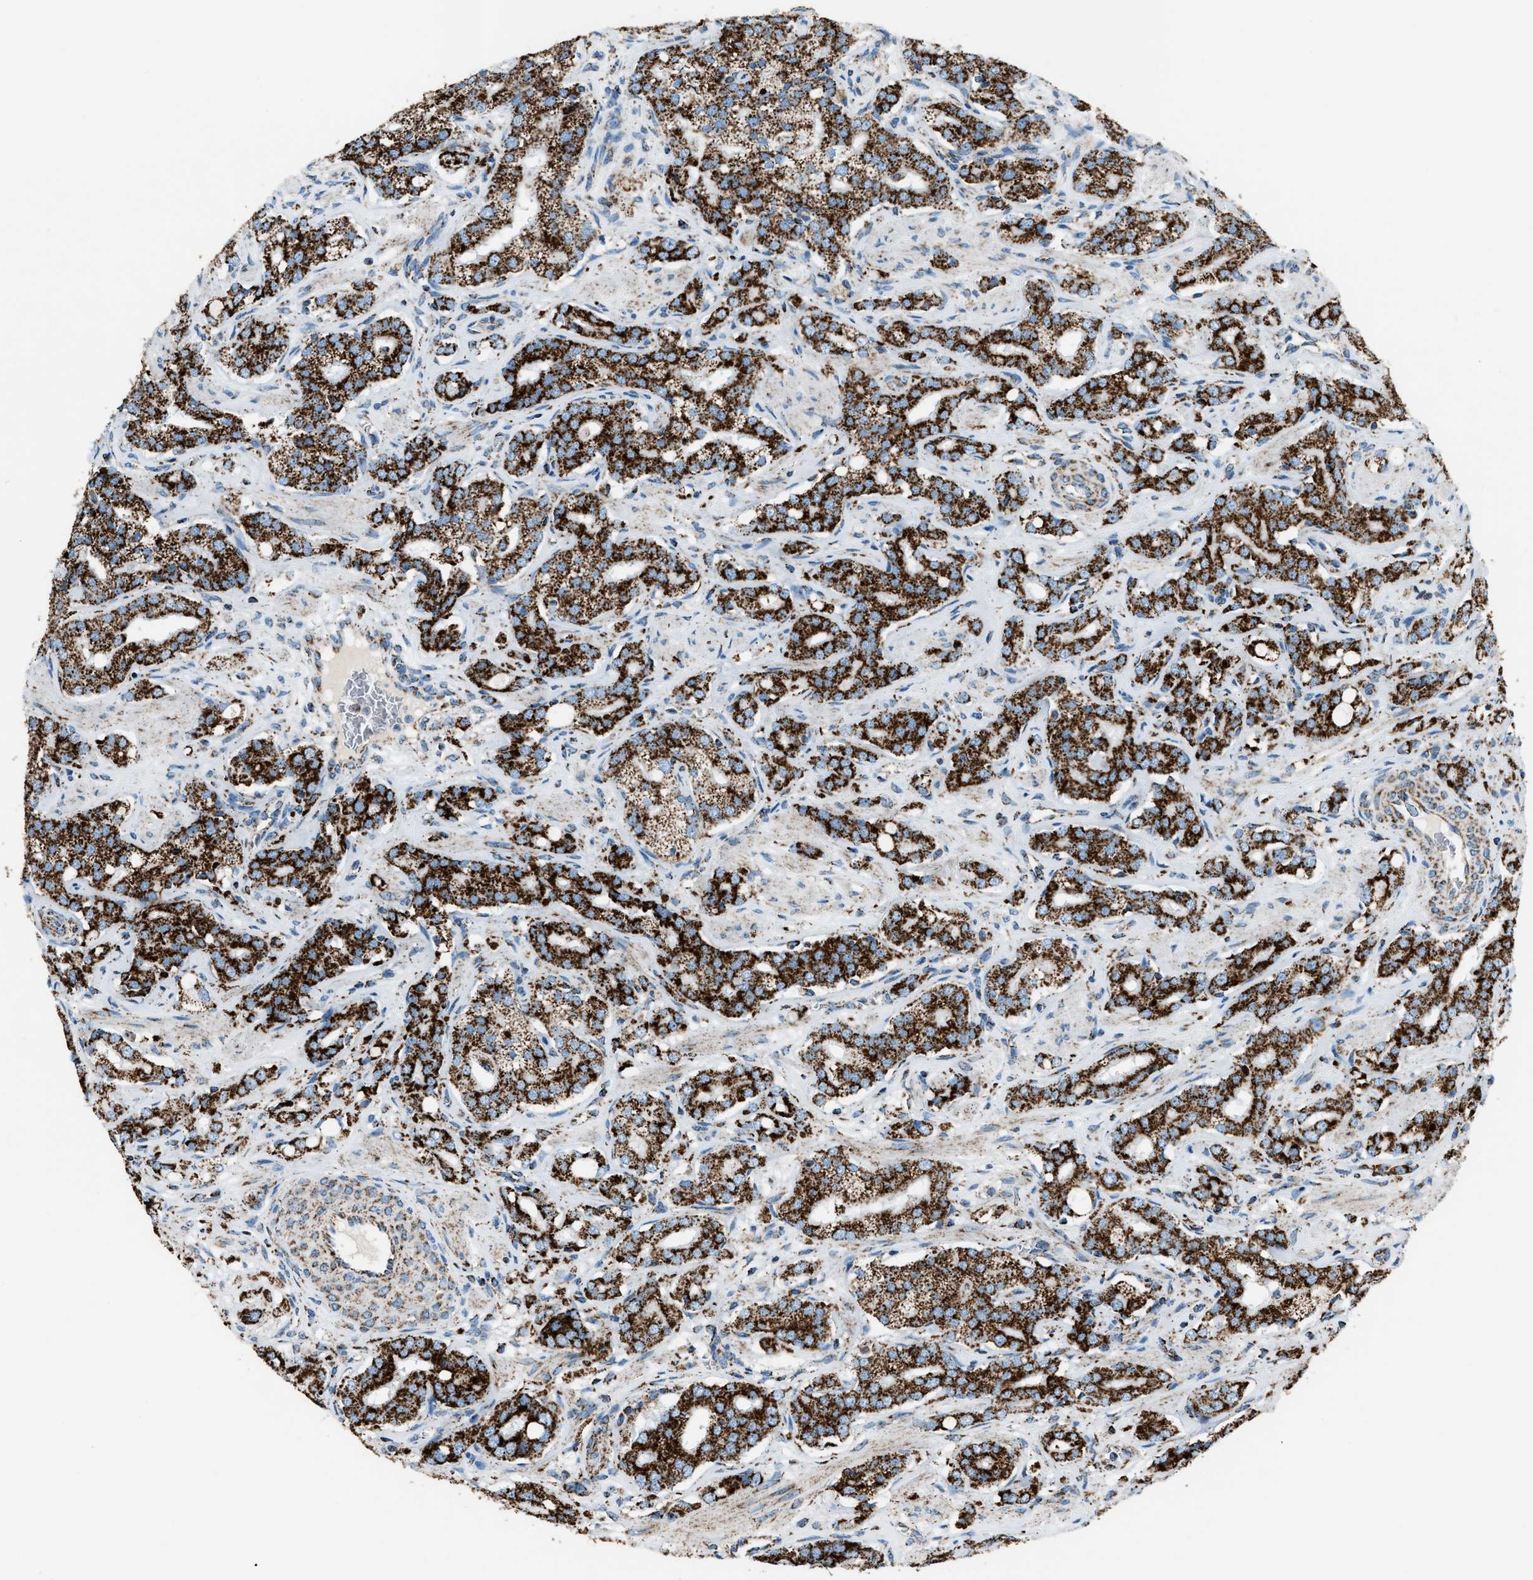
{"staining": {"intensity": "strong", "quantity": ">75%", "location": "cytoplasmic/membranous"}, "tissue": "prostate cancer", "cell_type": "Tumor cells", "image_type": "cancer", "snomed": [{"axis": "morphology", "description": "Adenocarcinoma, High grade"}, {"axis": "topography", "description": "Prostate"}], "caption": "A micrograph of high-grade adenocarcinoma (prostate) stained for a protein shows strong cytoplasmic/membranous brown staining in tumor cells. Using DAB (brown) and hematoxylin (blue) stains, captured at high magnification using brightfield microscopy.", "gene": "MDH2", "patient": {"sex": "male", "age": 52}}